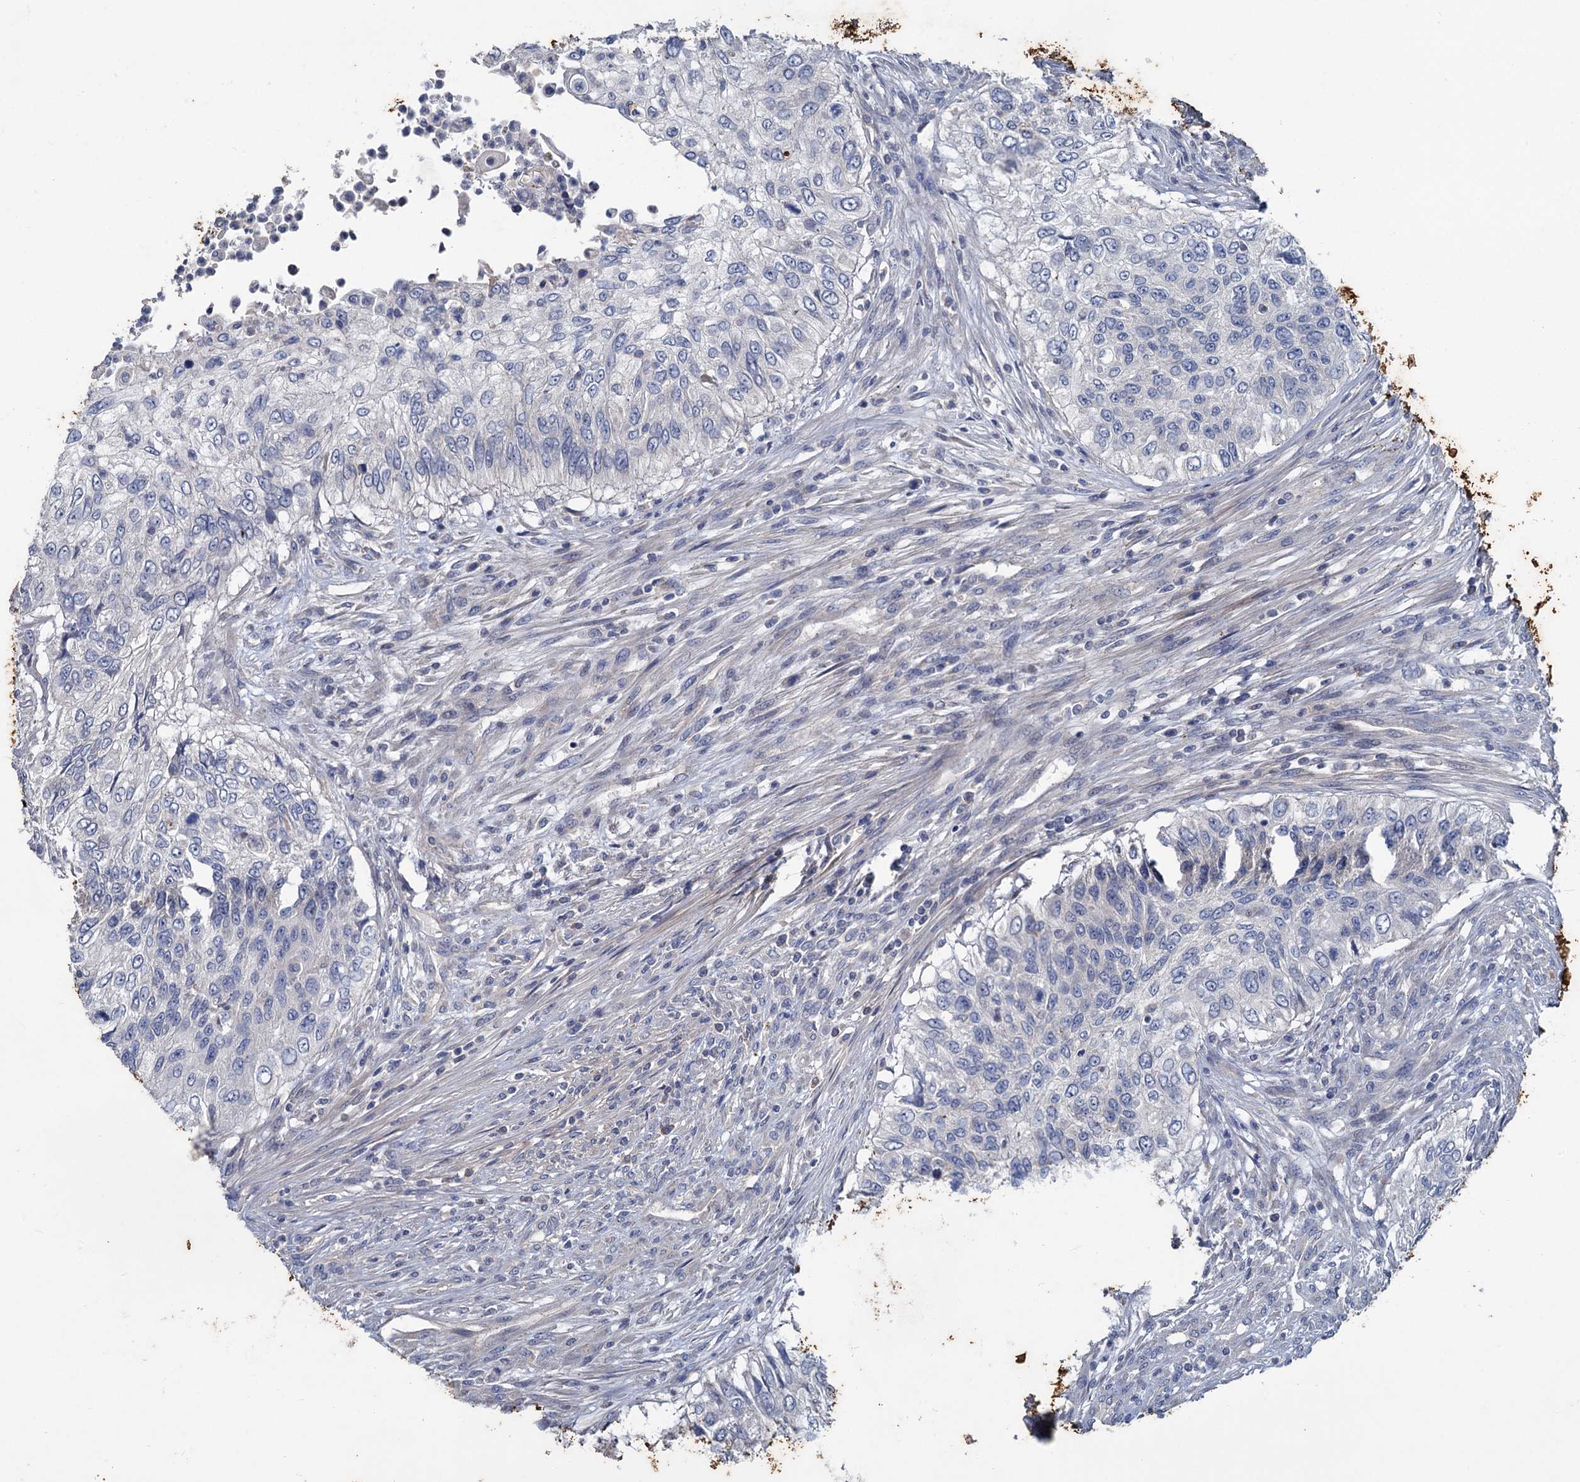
{"staining": {"intensity": "negative", "quantity": "none", "location": "none"}, "tissue": "urothelial cancer", "cell_type": "Tumor cells", "image_type": "cancer", "snomed": [{"axis": "morphology", "description": "Urothelial carcinoma, High grade"}, {"axis": "topography", "description": "Urinary bladder"}], "caption": "This is a histopathology image of IHC staining of urothelial carcinoma (high-grade), which shows no expression in tumor cells.", "gene": "SLC2A7", "patient": {"sex": "female", "age": 60}}